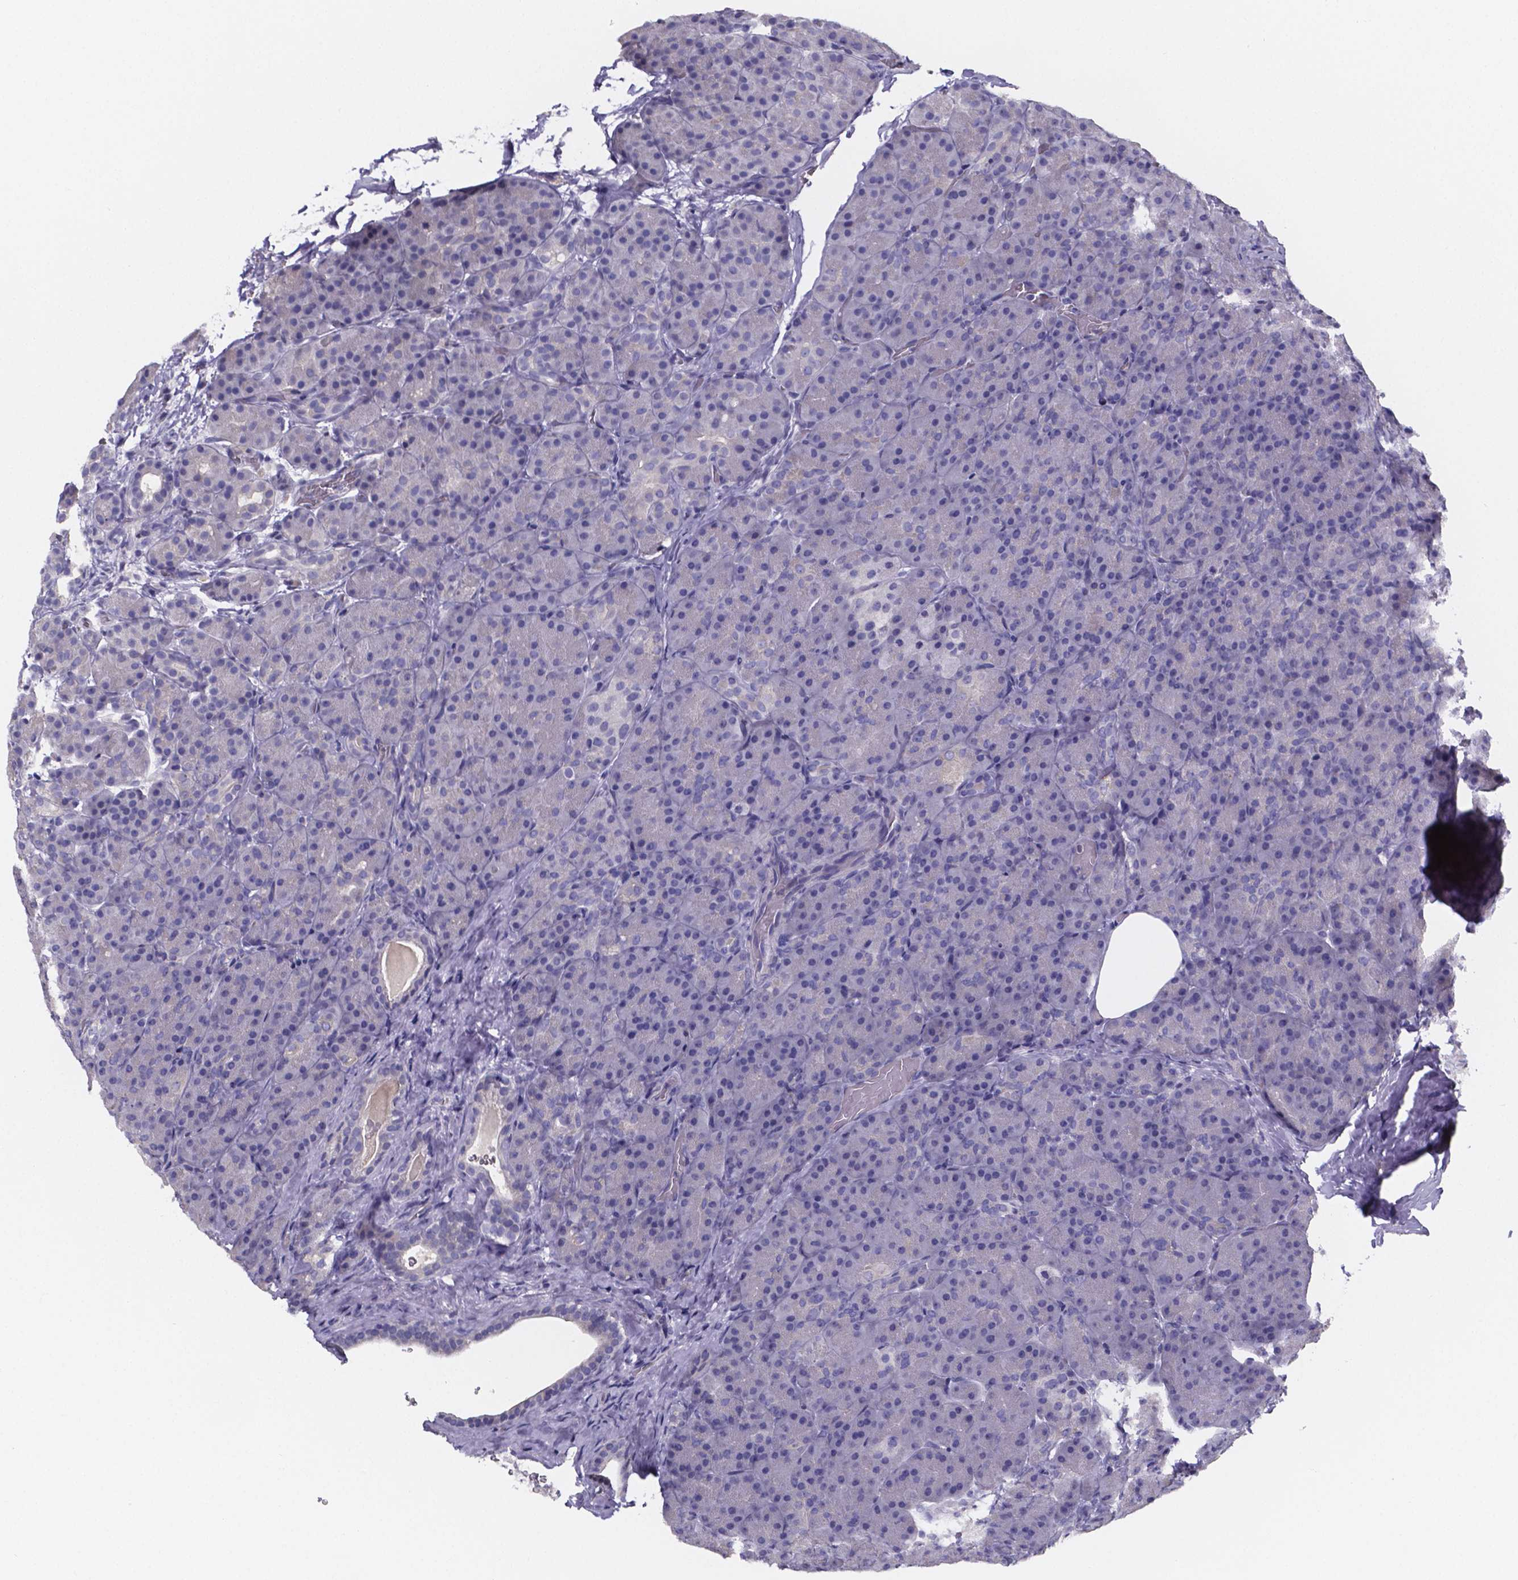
{"staining": {"intensity": "negative", "quantity": "none", "location": "none"}, "tissue": "pancreas", "cell_type": "Exocrine glandular cells", "image_type": "normal", "snomed": [{"axis": "morphology", "description": "Normal tissue, NOS"}, {"axis": "topography", "description": "Pancreas"}], "caption": "IHC of normal pancreas shows no positivity in exocrine glandular cells. (Brightfield microscopy of DAB (3,3'-diaminobenzidine) immunohistochemistry (IHC) at high magnification).", "gene": "IZUMO1", "patient": {"sex": "male", "age": 57}}